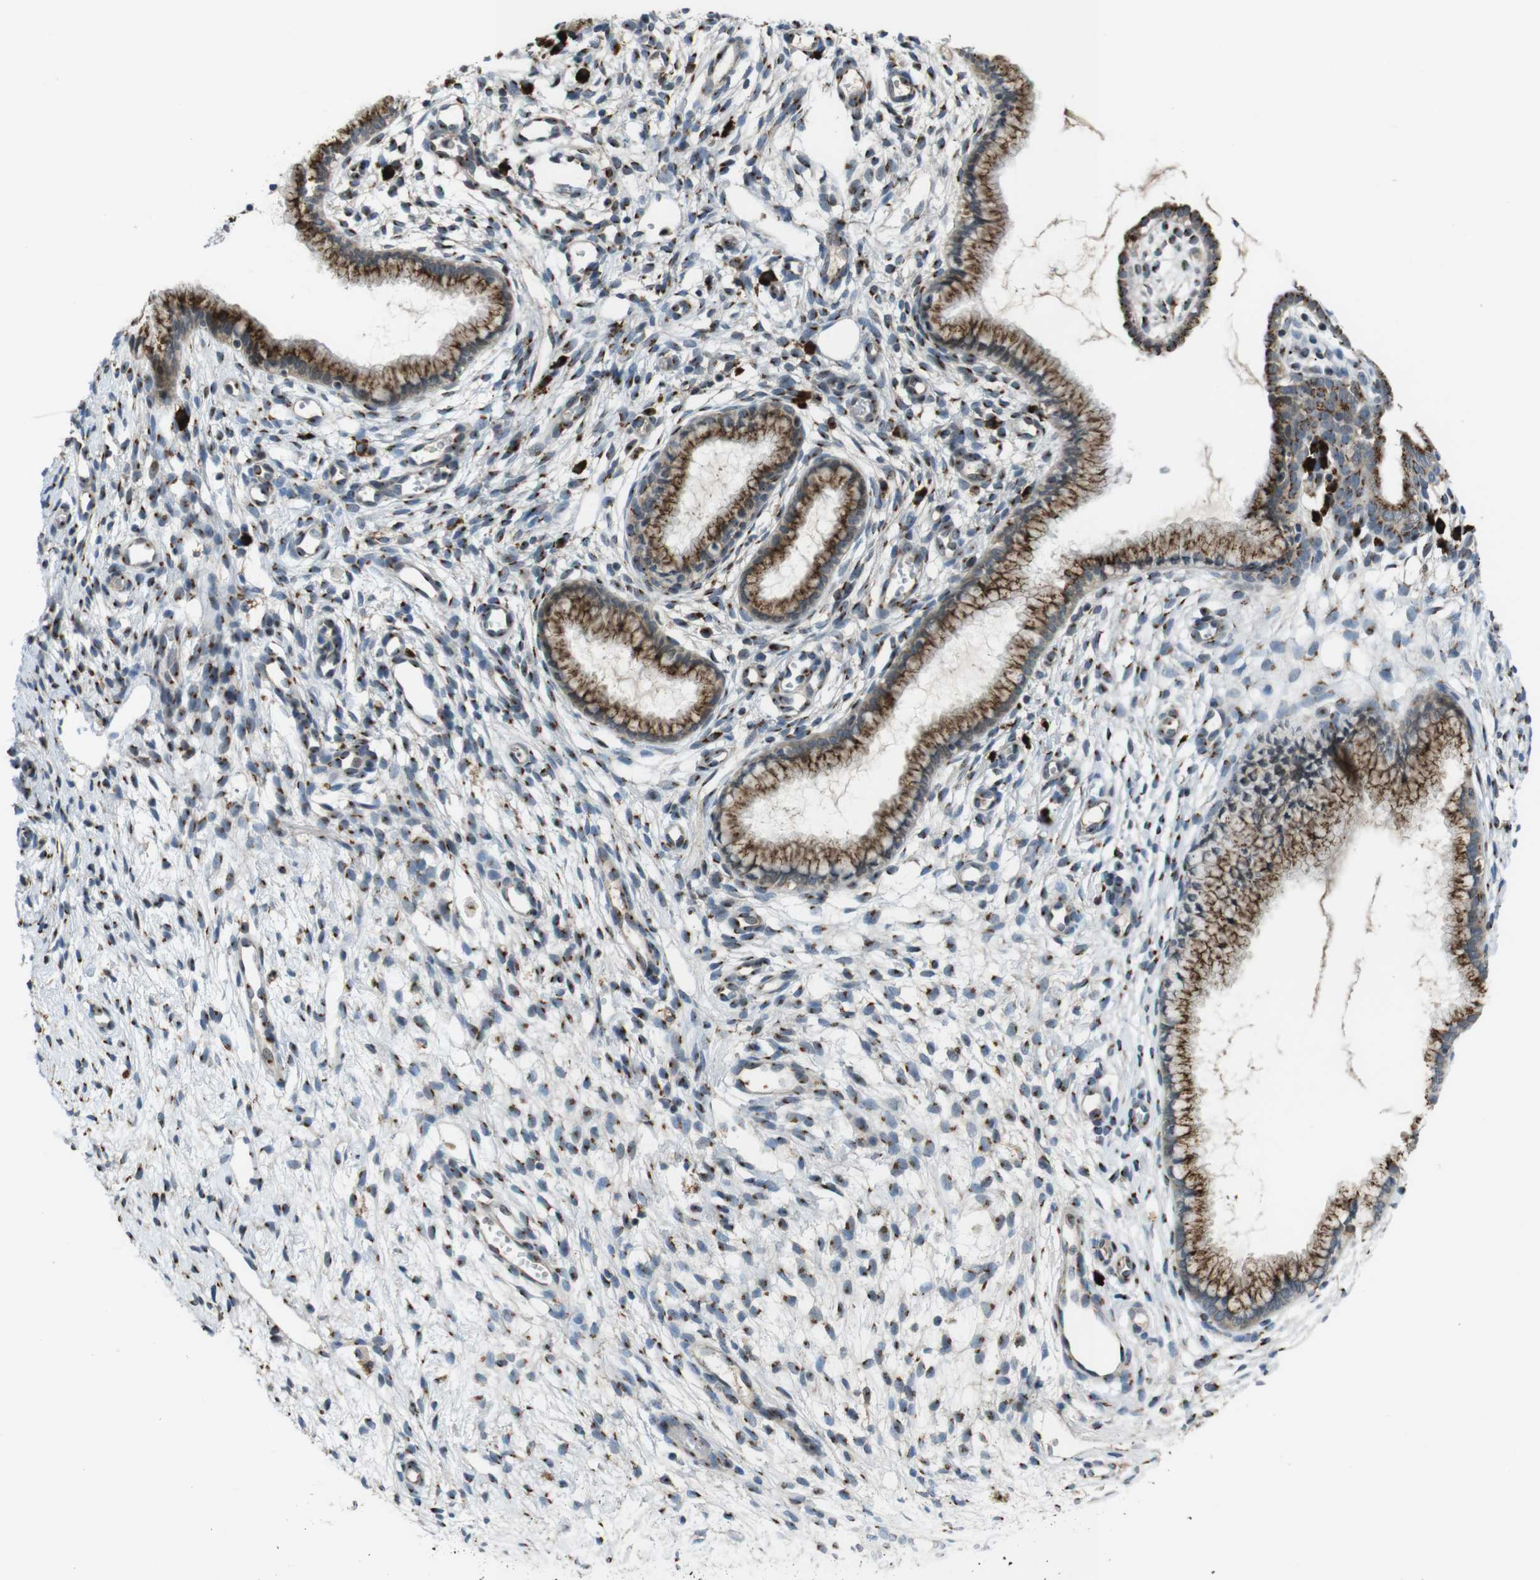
{"staining": {"intensity": "strong", "quantity": ">75%", "location": "cytoplasmic/membranous"}, "tissue": "cervix", "cell_type": "Glandular cells", "image_type": "normal", "snomed": [{"axis": "morphology", "description": "Normal tissue, NOS"}, {"axis": "topography", "description": "Cervix"}], "caption": "Strong cytoplasmic/membranous positivity for a protein is identified in approximately >75% of glandular cells of normal cervix using IHC.", "gene": "ZFPL1", "patient": {"sex": "female", "age": 65}}